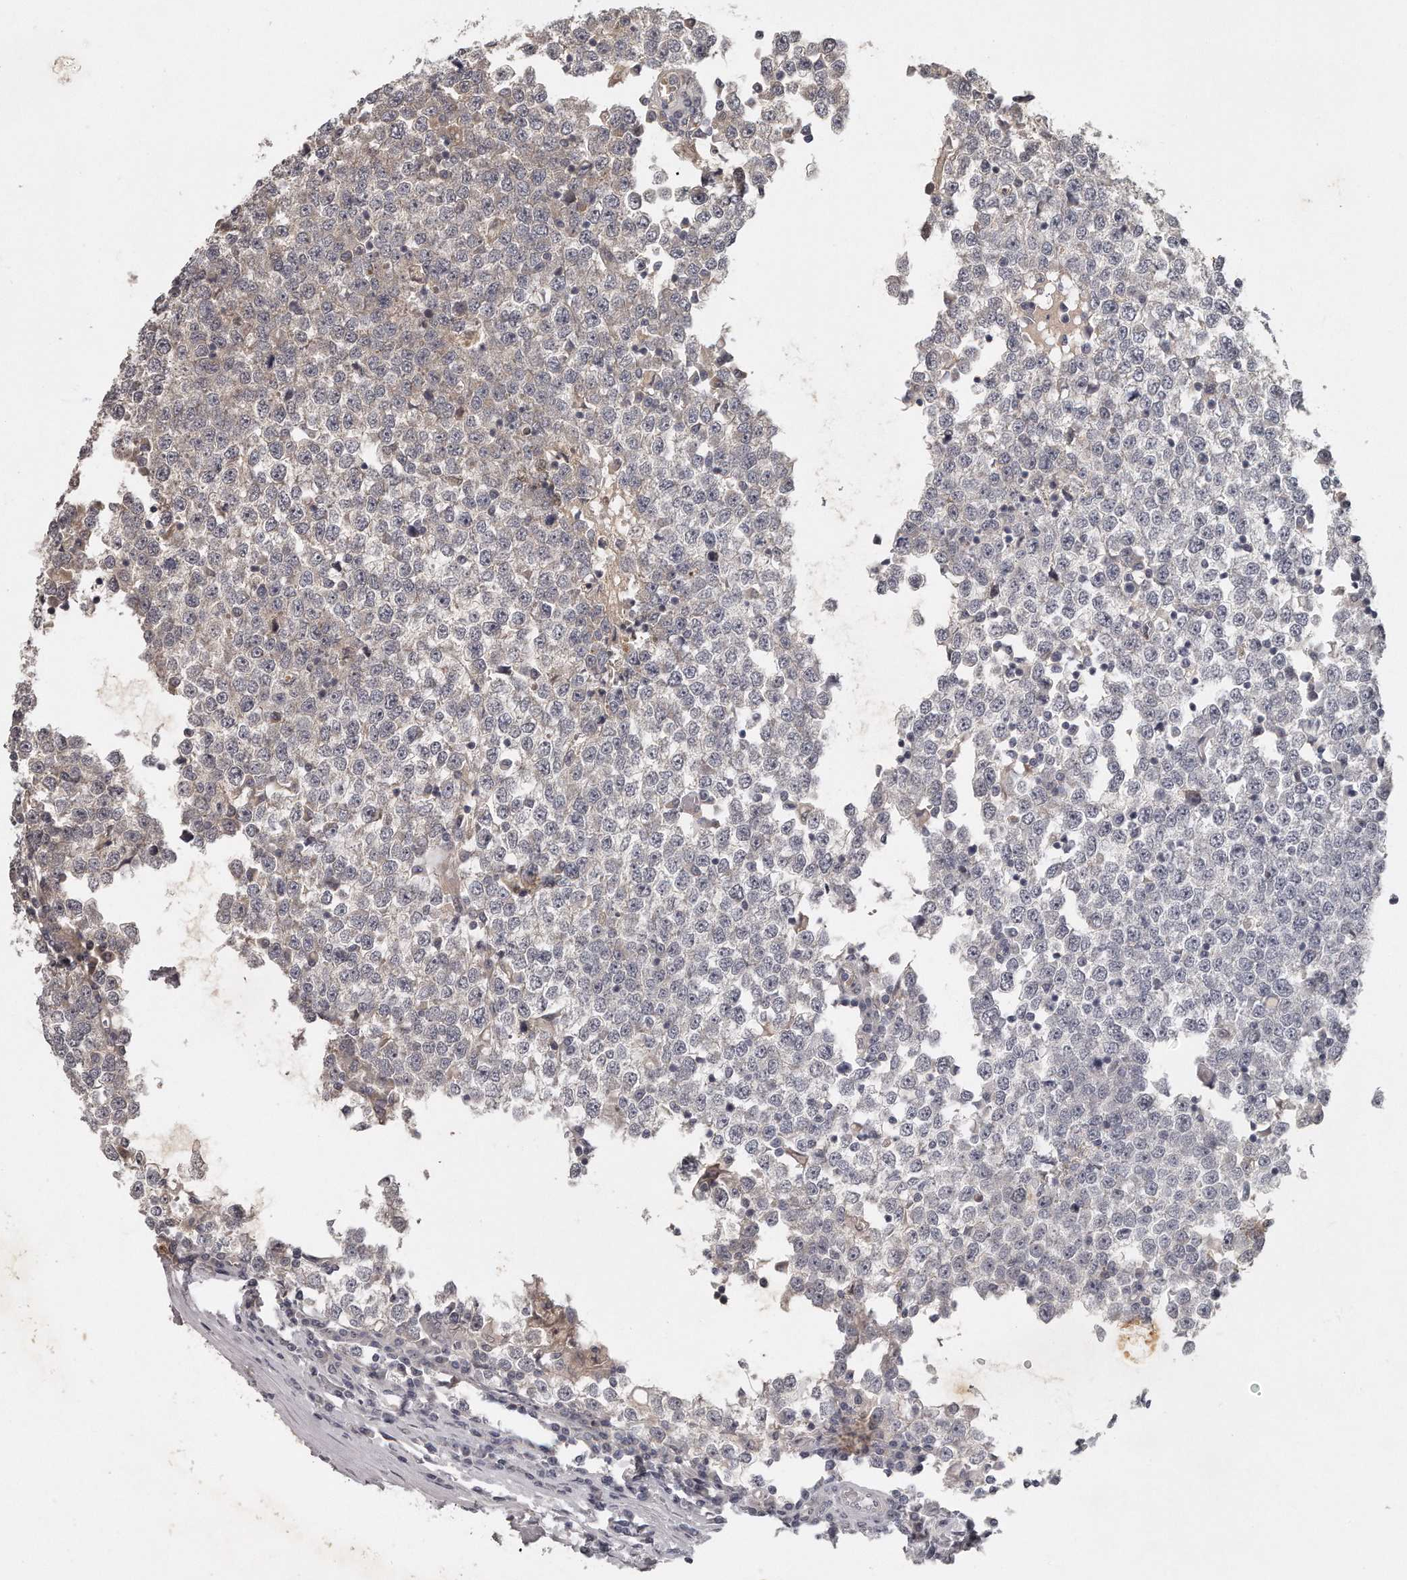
{"staining": {"intensity": "weak", "quantity": "<25%", "location": "cytoplasmic/membranous"}, "tissue": "testis cancer", "cell_type": "Tumor cells", "image_type": "cancer", "snomed": [{"axis": "morphology", "description": "Seminoma, NOS"}, {"axis": "topography", "description": "Testis"}], "caption": "This is an immunohistochemistry histopathology image of human testis cancer. There is no positivity in tumor cells.", "gene": "GGCT", "patient": {"sex": "male", "age": 65}}